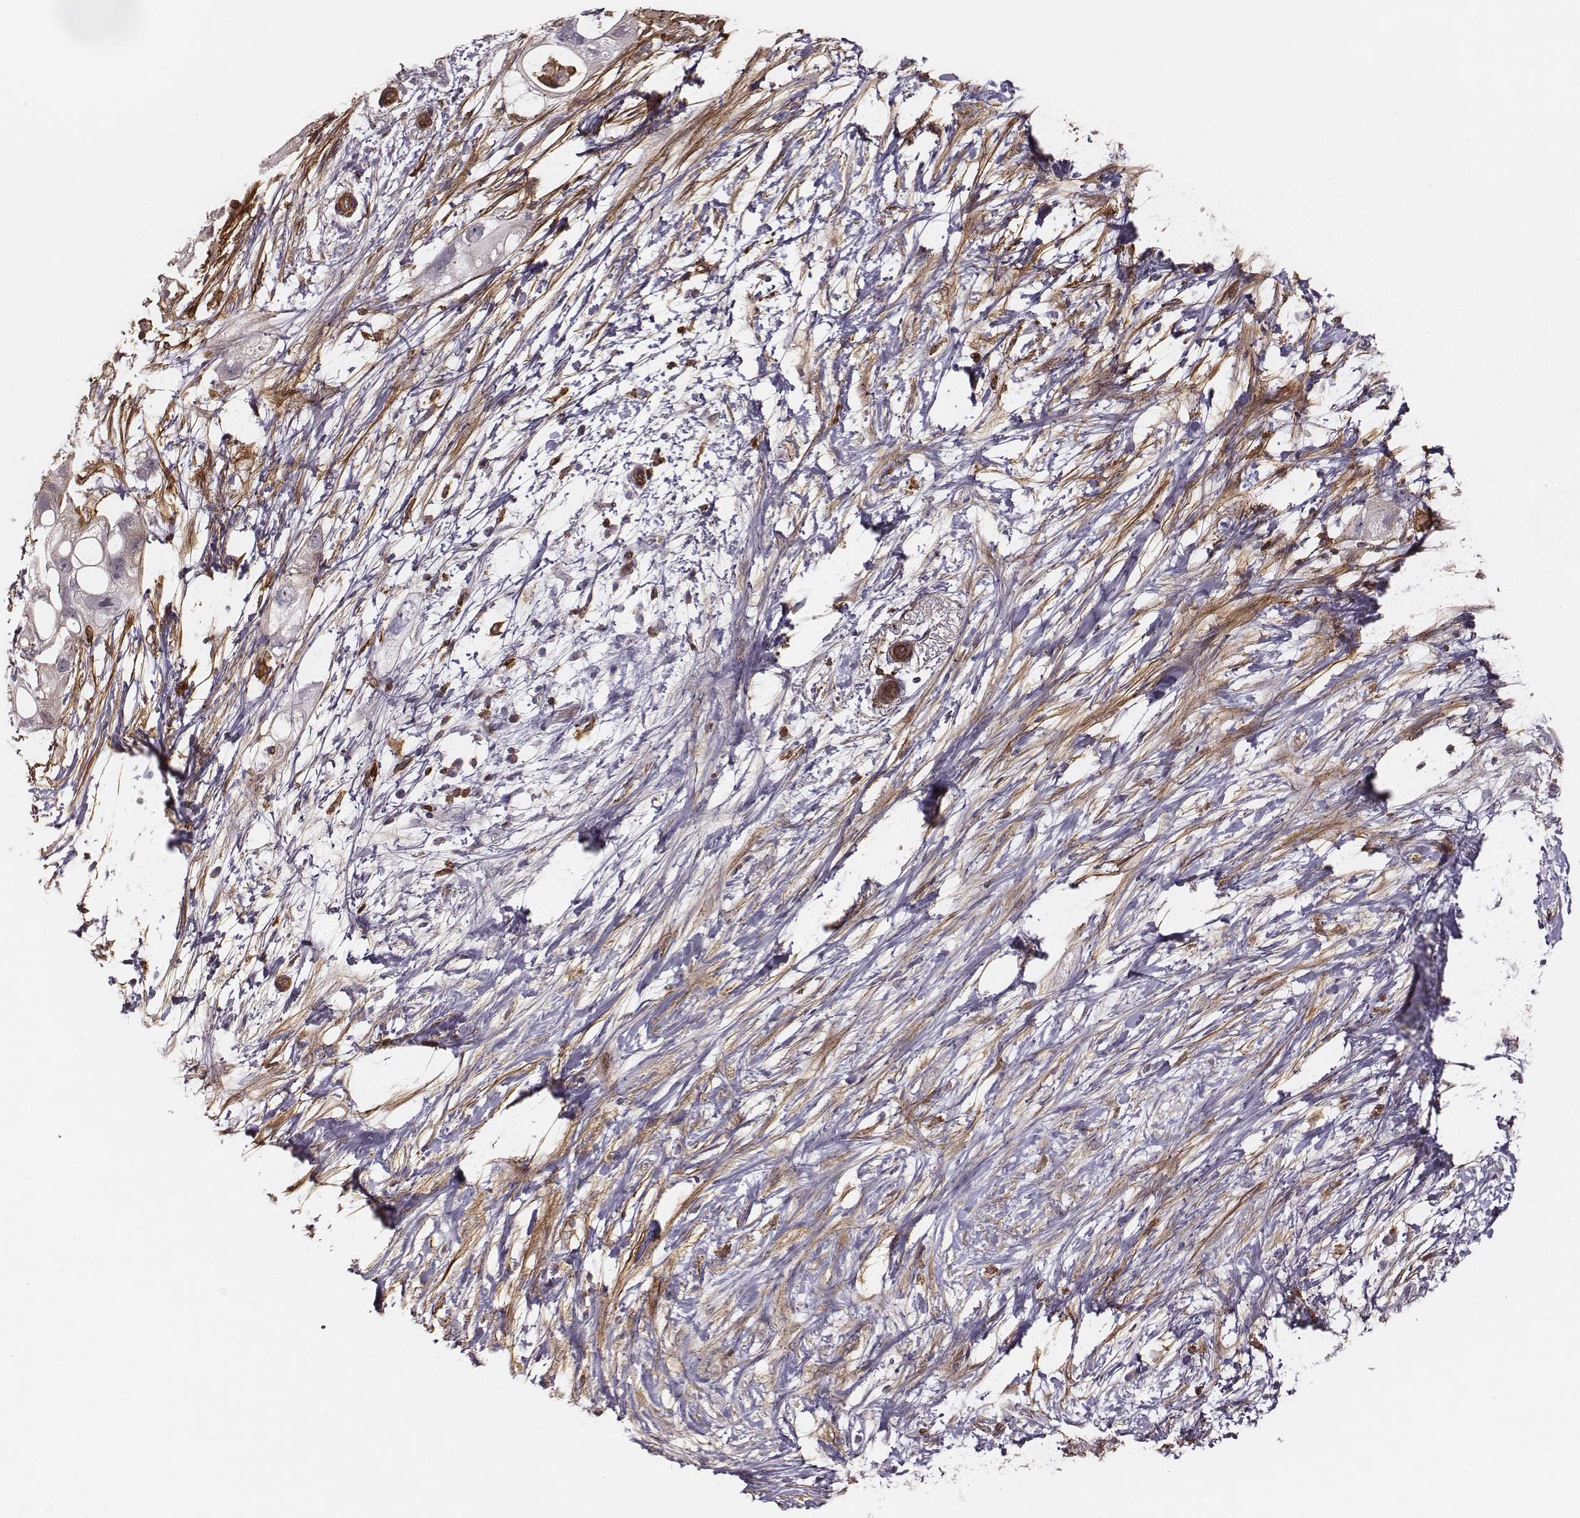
{"staining": {"intensity": "negative", "quantity": "none", "location": "none"}, "tissue": "pancreatic cancer", "cell_type": "Tumor cells", "image_type": "cancer", "snomed": [{"axis": "morphology", "description": "Adenocarcinoma, NOS"}, {"axis": "topography", "description": "Pancreas"}], "caption": "A micrograph of pancreatic adenocarcinoma stained for a protein demonstrates no brown staining in tumor cells.", "gene": "ZYX", "patient": {"sex": "female", "age": 72}}